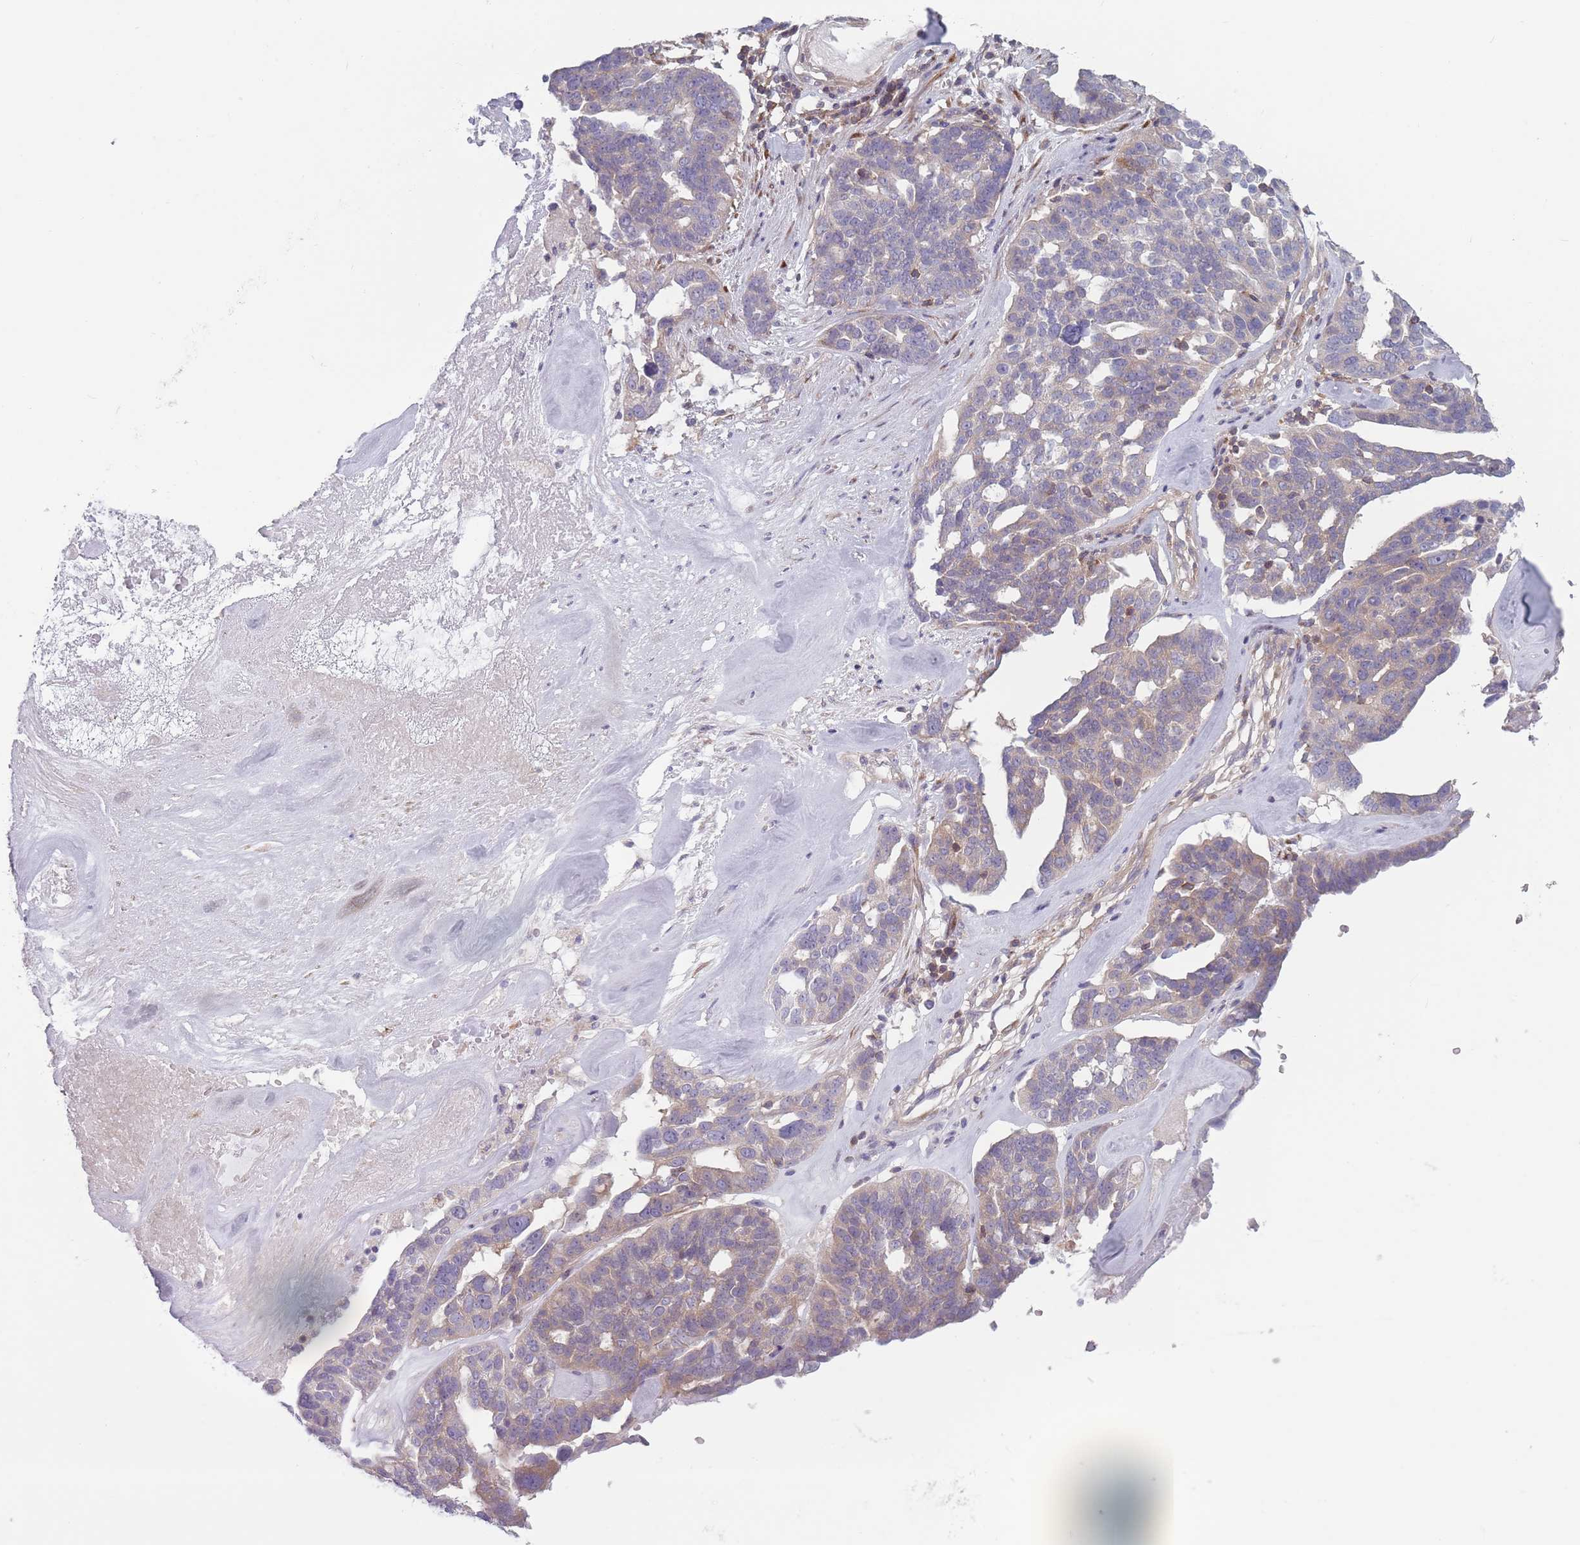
{"staining": {"intensity": "weak", "quantity": "25%-75%", "location": "cytoplasmic/membranous"}, "tissue": "ovarian cancer", "cell_type": "Tumor cells", "image_type": "cancer", "snomed": [{"axis": "morphology", "description": "Cystadenocarcinoma, serous, NOS"}, {"axis": "topography", "description": "Ovary"}], "caption": "Tumor cells show low levels of weak cytoplasmic/membranous expression in about 25%-75% of cells in ovarian serous cystadenocarcinoma. The staining was performed using DAB, with brown indicating positive protein expression. Nuclei are stained blue with hematoxylin.", "gene": "HSBP1L1", "patient": {"sex": "female", "age": 59}}